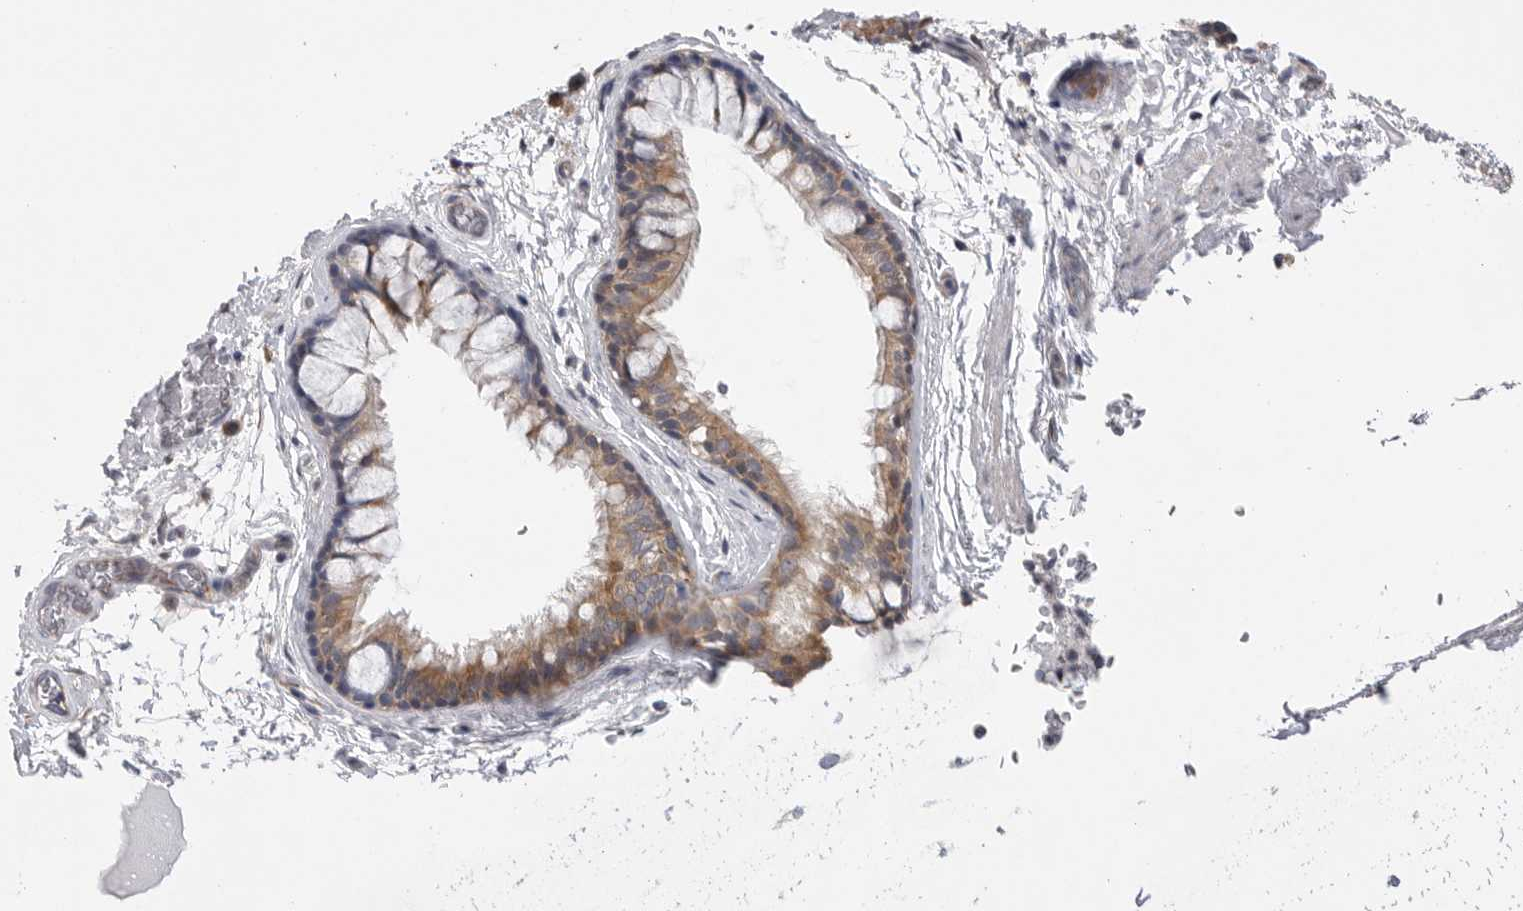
{"staining": {"intensity": "moderate", "quantity": ">75%", "location": "cytoplasmic/membranous"}, "tissue": "bronchus", "cell_type": "Respiratory epithelial cells", "image_type": "normal", "snomed": [{"axis": "morphology", "description": "Normal tissue, NOS"}, {"axis": "topography", "description": "Cartilage tissue"}], "caption": "Immunohistochemical staining of normal human bronchus exhibits >75% levels of moderate cytoplasmic/membranous protein expression in about >75% of respiratory epithelial cells. The staining was performed using DAB (3,3'-diaminobenzidine), with brown indicating positive protein expression. Nuclei are stained blue with hematoxylin.", "gene": "FBXO43", "patient": {"sex": "female", "age": 63}}